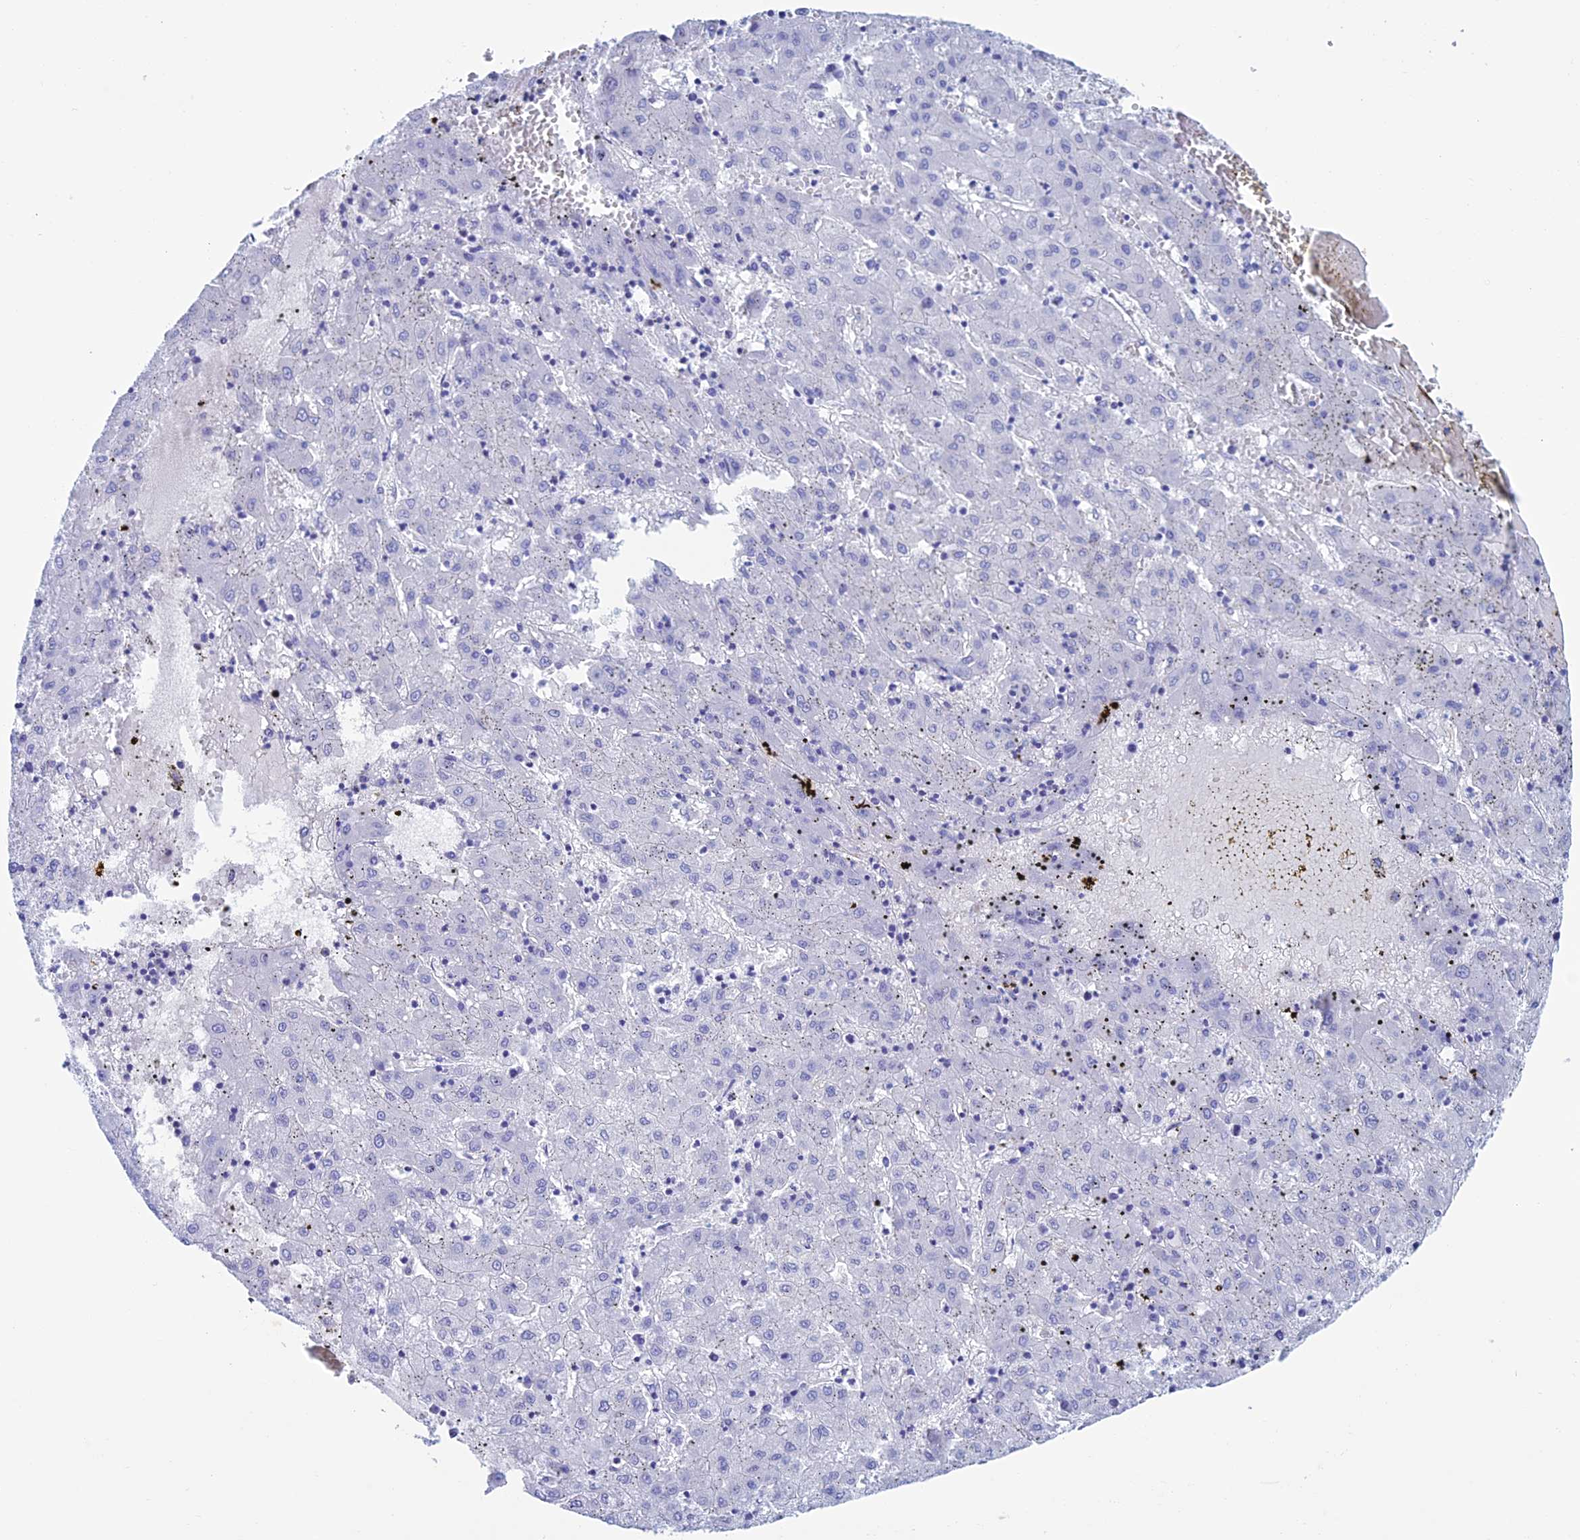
{"staining": {"intensity": "negative", "quantity": "none", "location": "none"}, "tissue": "liver cancer", "cell_type": "Tumor cells", "image_type": "cancer", "snomed": [{"axis": "morphology", "description": "Carcinoma, Hepatocellular, NOS"}, {"axis": "topography", "description": "Liver"}], "caption": "Immunohistochemistry (IHC) histopathology image of liver cancer (hepatocellular carcinoma) stained for a protein (brown), which reveals no expression in tumor cells.", "gene": "KCNK17", "patient": {"sex": "male", "age": 72}}